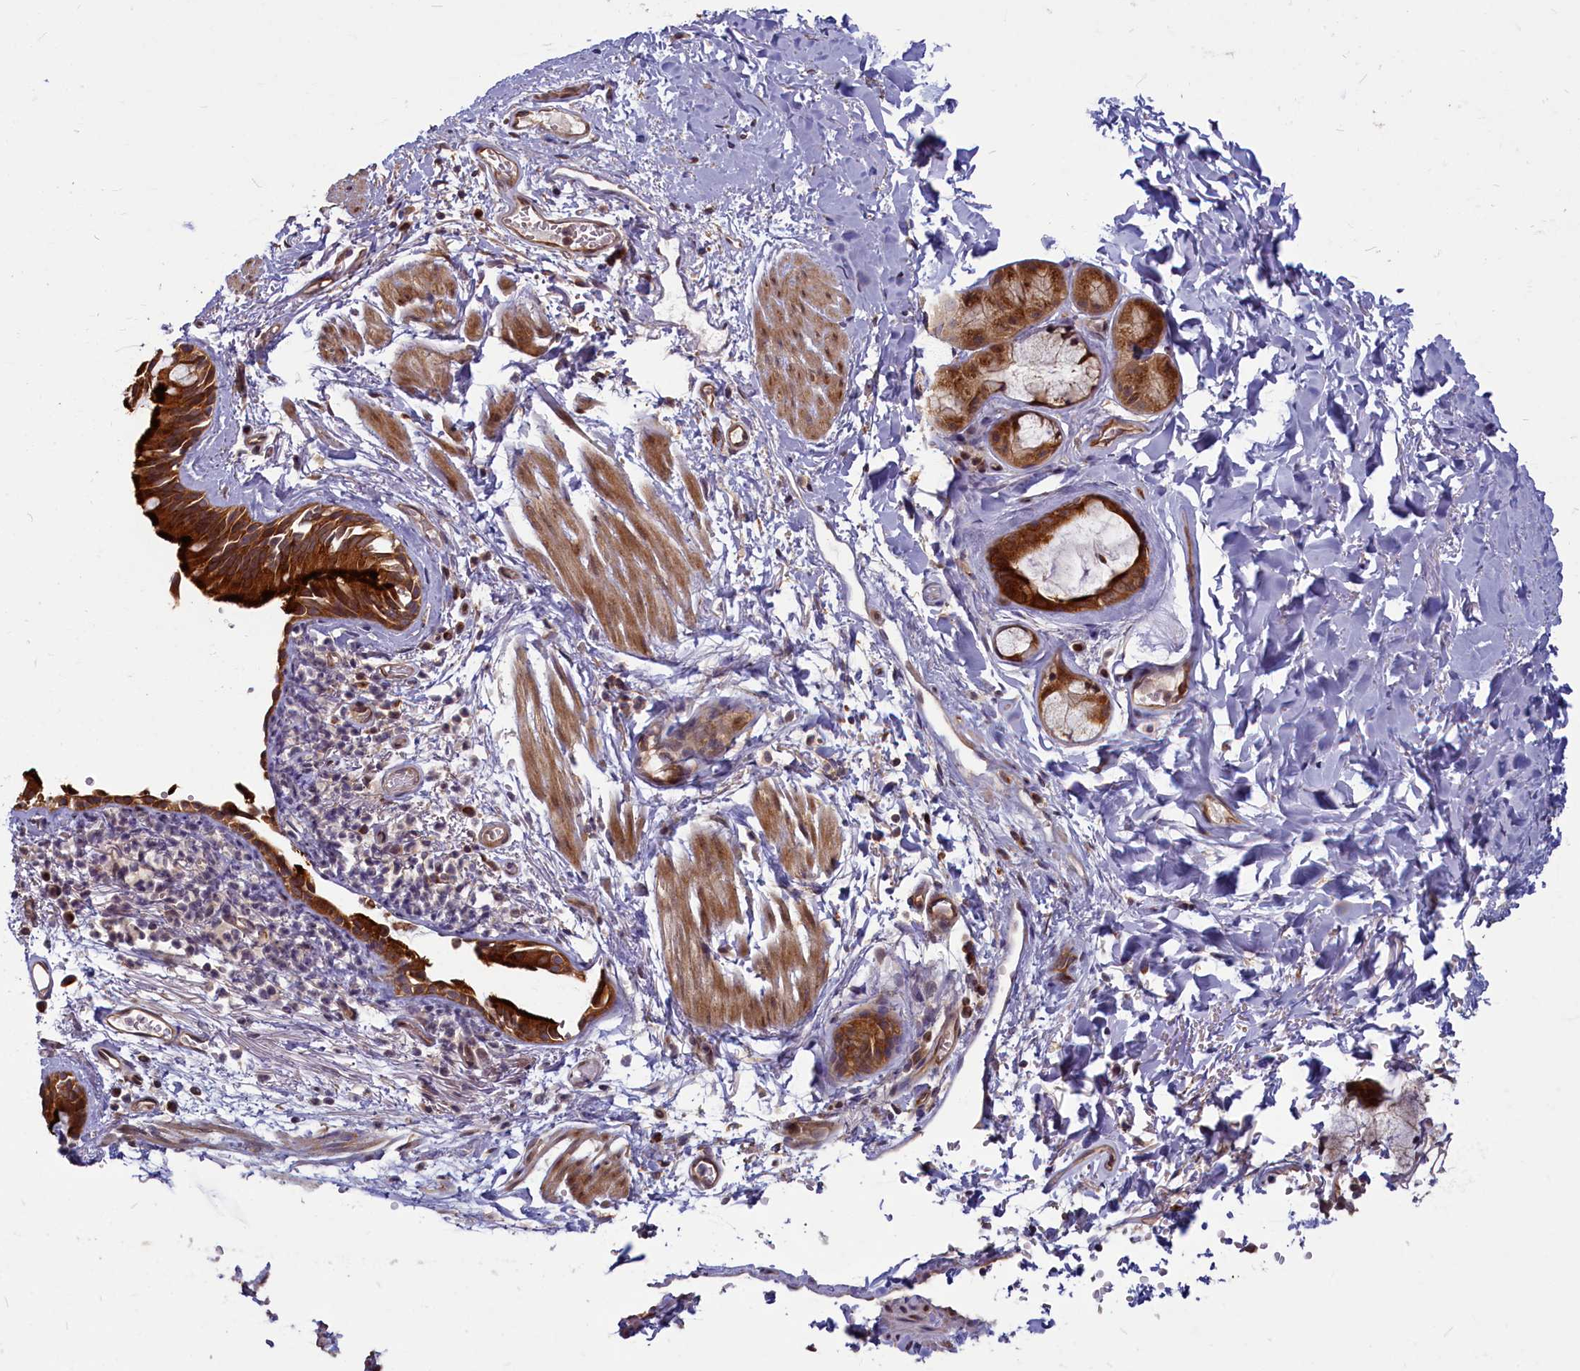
{"staining": {"intensity": "negative", "quantity": "none", "location": "none"}, "tissue": "adipose tissue", "cell_type": "Adipocytes", "image_type": "normal", "snomed": [{"axis": "morphology", "description": "Normal tissue, NOS"}, {"axis": "topography", "description": "Lymph node"}, {"axis": "topography", "description": "Bronchus"}], "caption": "A high-resolution histopathology image shows IHC staining of unremarkable adipose tissue, which displays no significant expression in adipocytes.", "gene": "ENSG00000274944", "patient": {"sex": "male", "age": 63}}